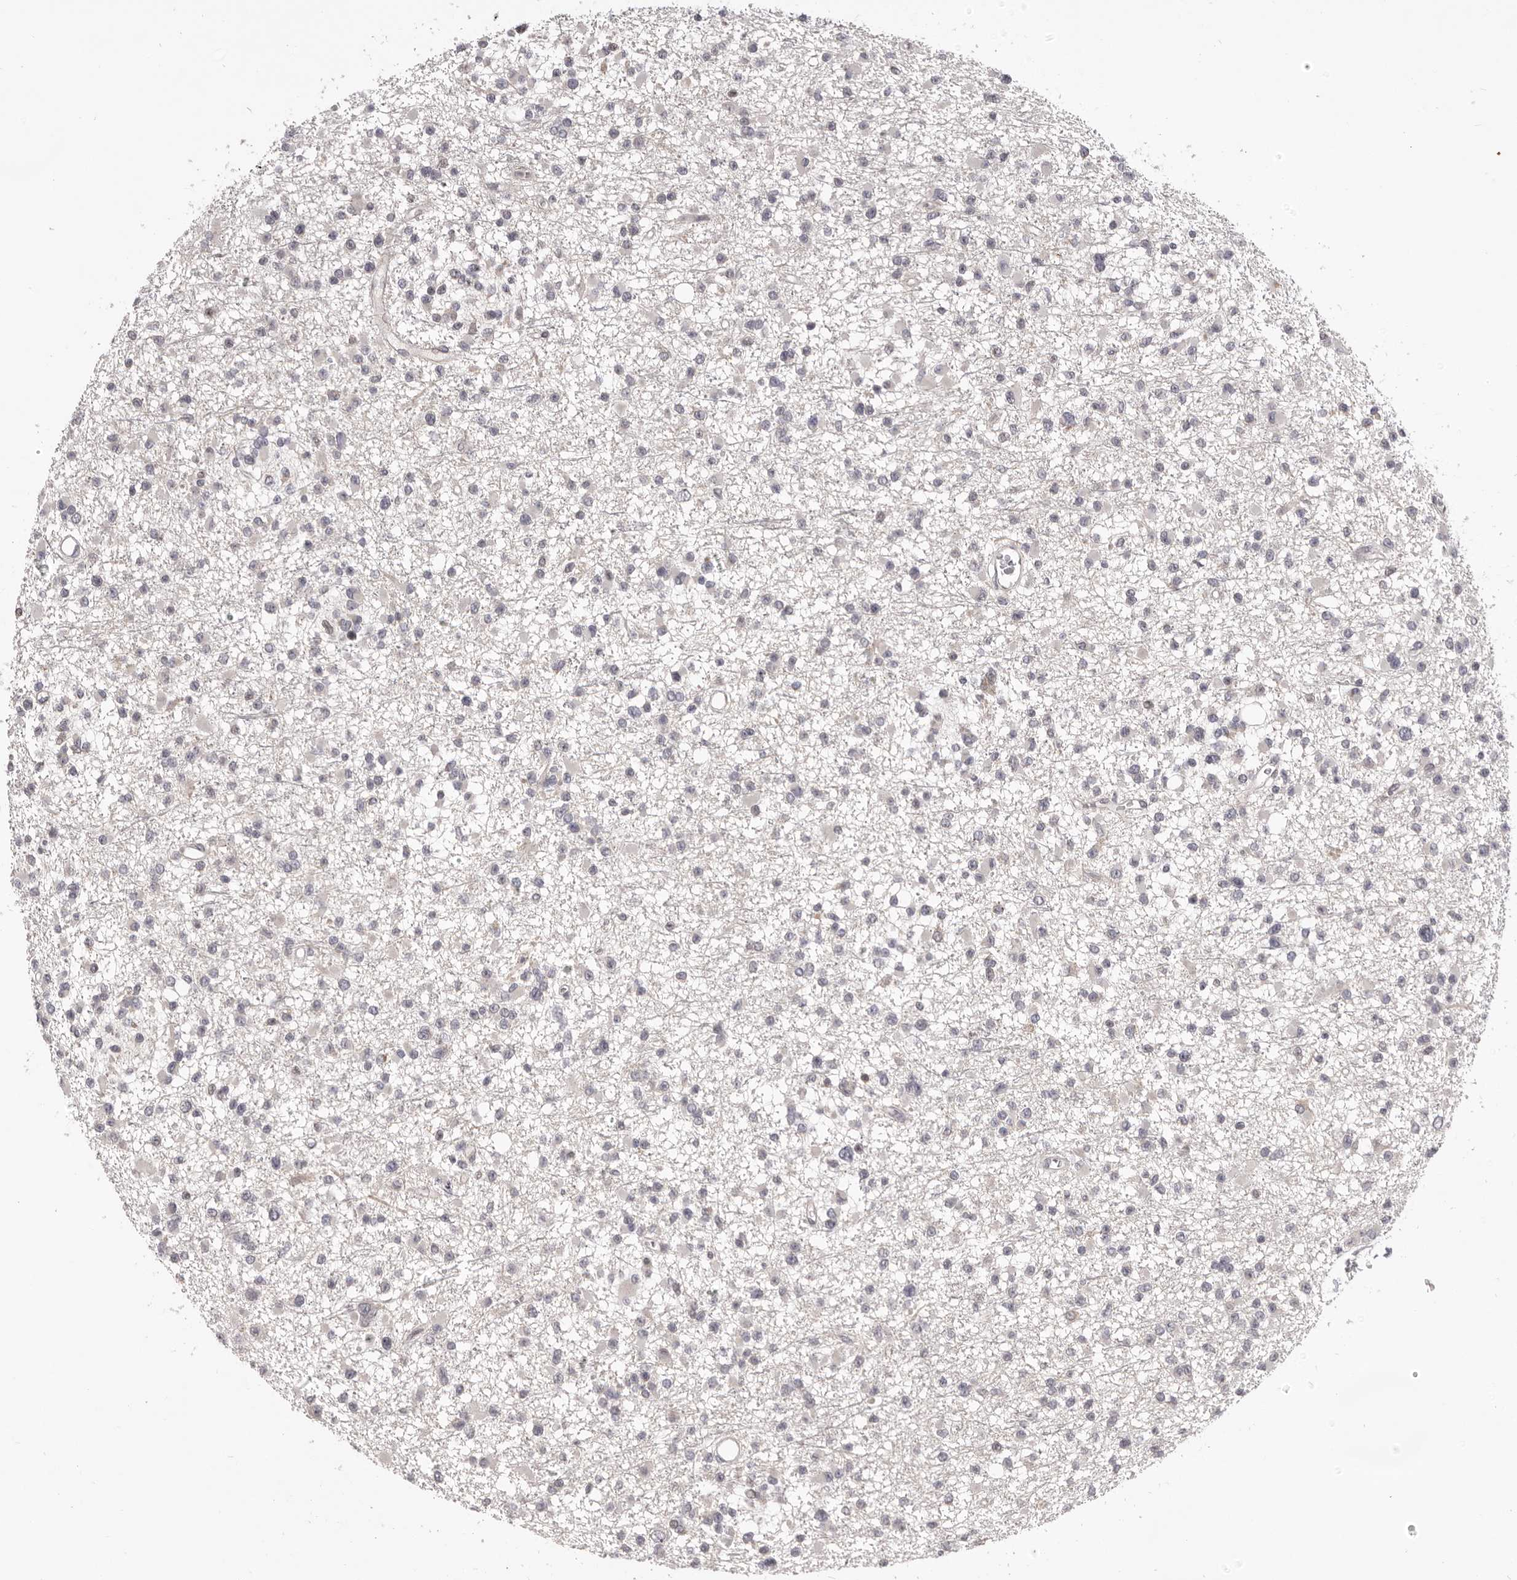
{"staining": {"intensity": "negative", "quantity": "none", "location": "none"}, "tissue": "glioma", "cell_type": "Tumor cells", "image_type": "cancer", "snomed": [{"axis": "morphology", "description": "Glioma, malignant, Low grade"}, {"axis": "topography", "description": "Brain"}], "caption": "The immunohistochemistry image has no significant expression in tumor cells of glioma tissue. The staining was performed using DAB to visualize the protein expression in brown, while the nuclei were stained in blue with hematoxylin (Magnification: 20x).", "gene": "AZIN1", "patient": {"sex": "female", "age": 22}}